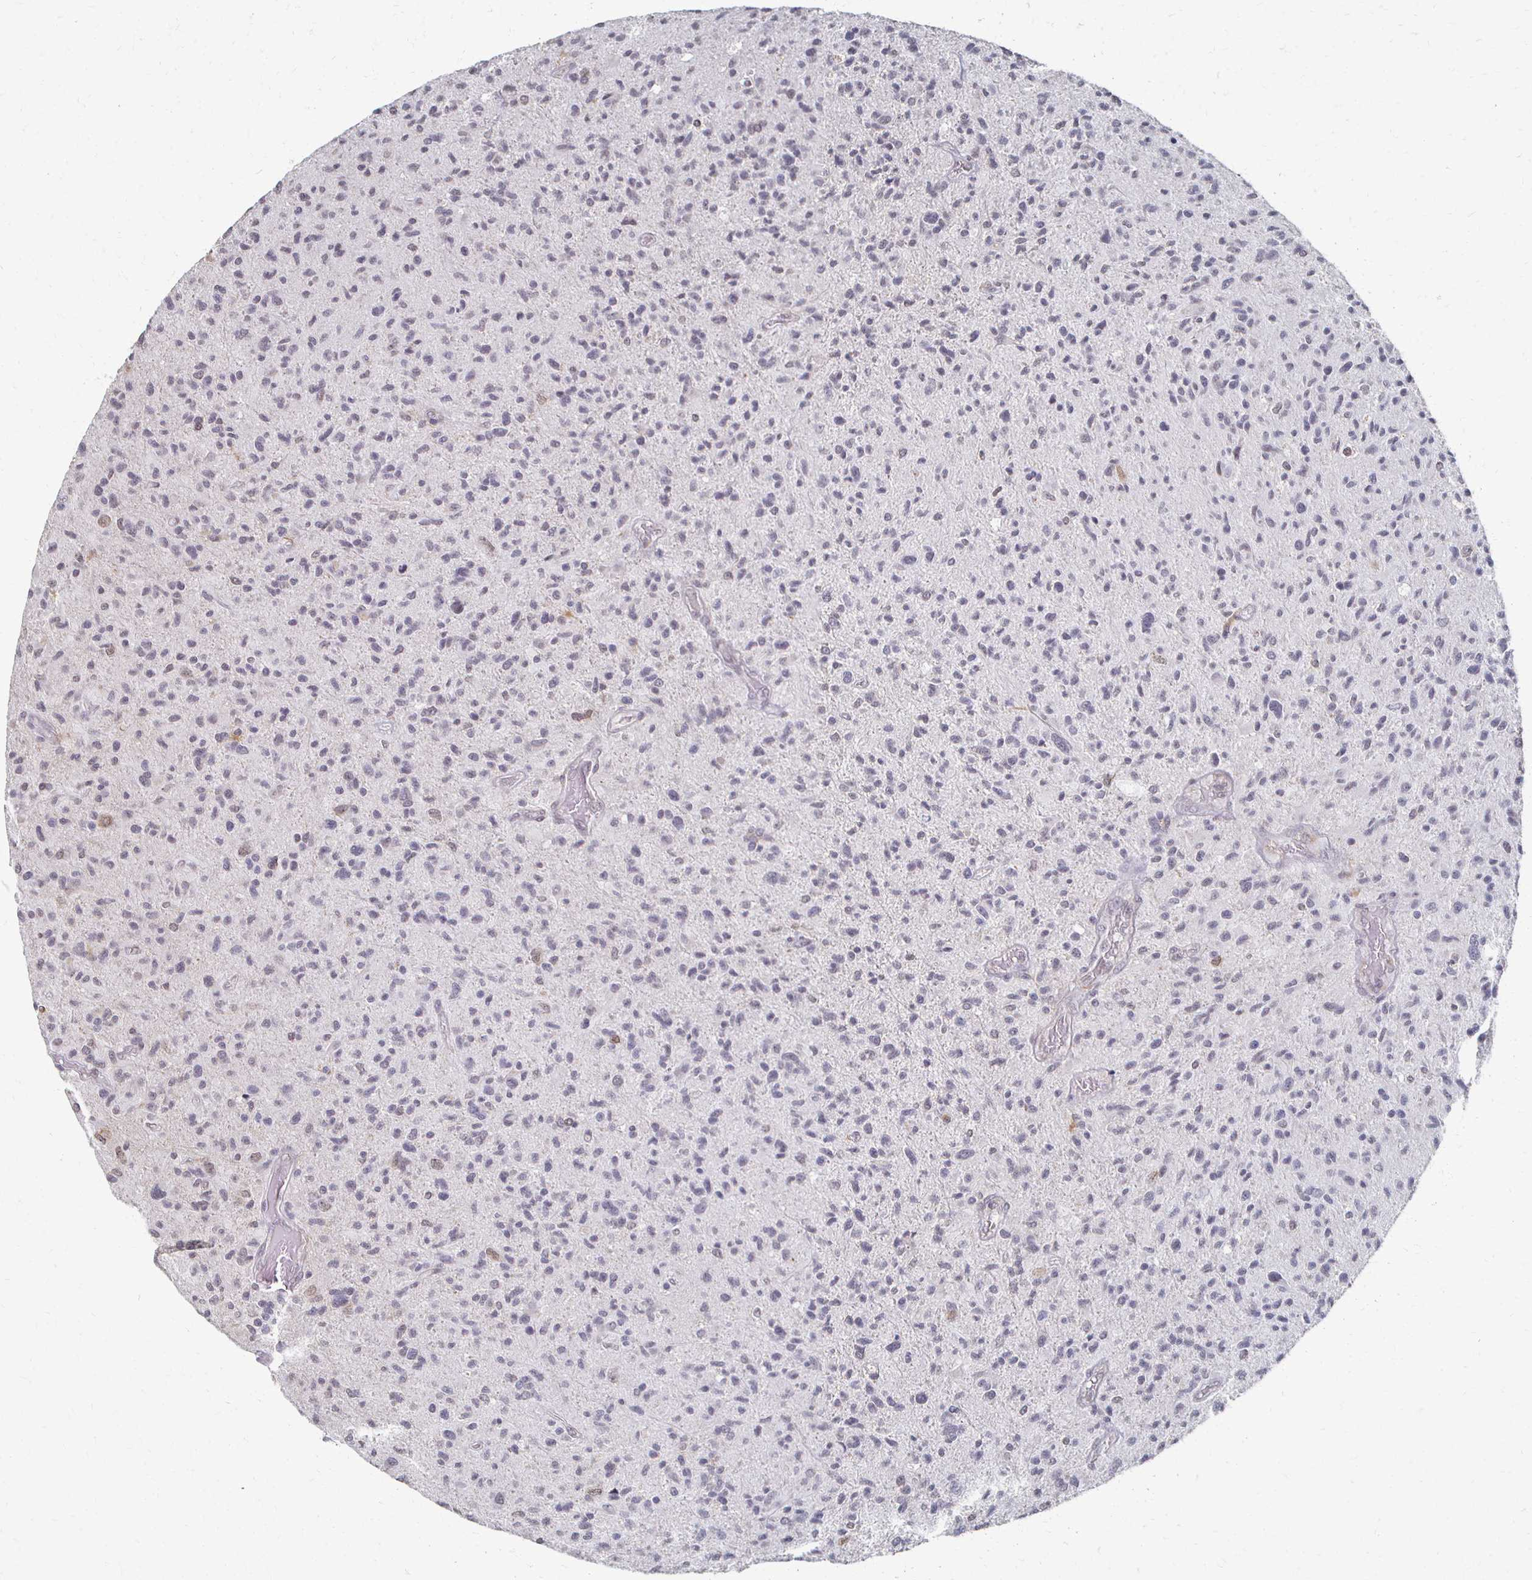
{"staining": {"intensity": "negative", "quantity": "none", "location": "none"}, "tissue": "glioma", "cell_type": "Tumor cells", "image_type": "cancer", "snomed": [{"axis": "morphology", "description": "Glioma, malignant, High grade"}, {"axis": "topography", "description": "Brain"}], "caption": "DAB immunohistochemical staining of human malignant glioma (high-grade) shows no significant expression in tumor cells.", "gene": "DAB1", "patient": {"sex": "female", "age": 70}}